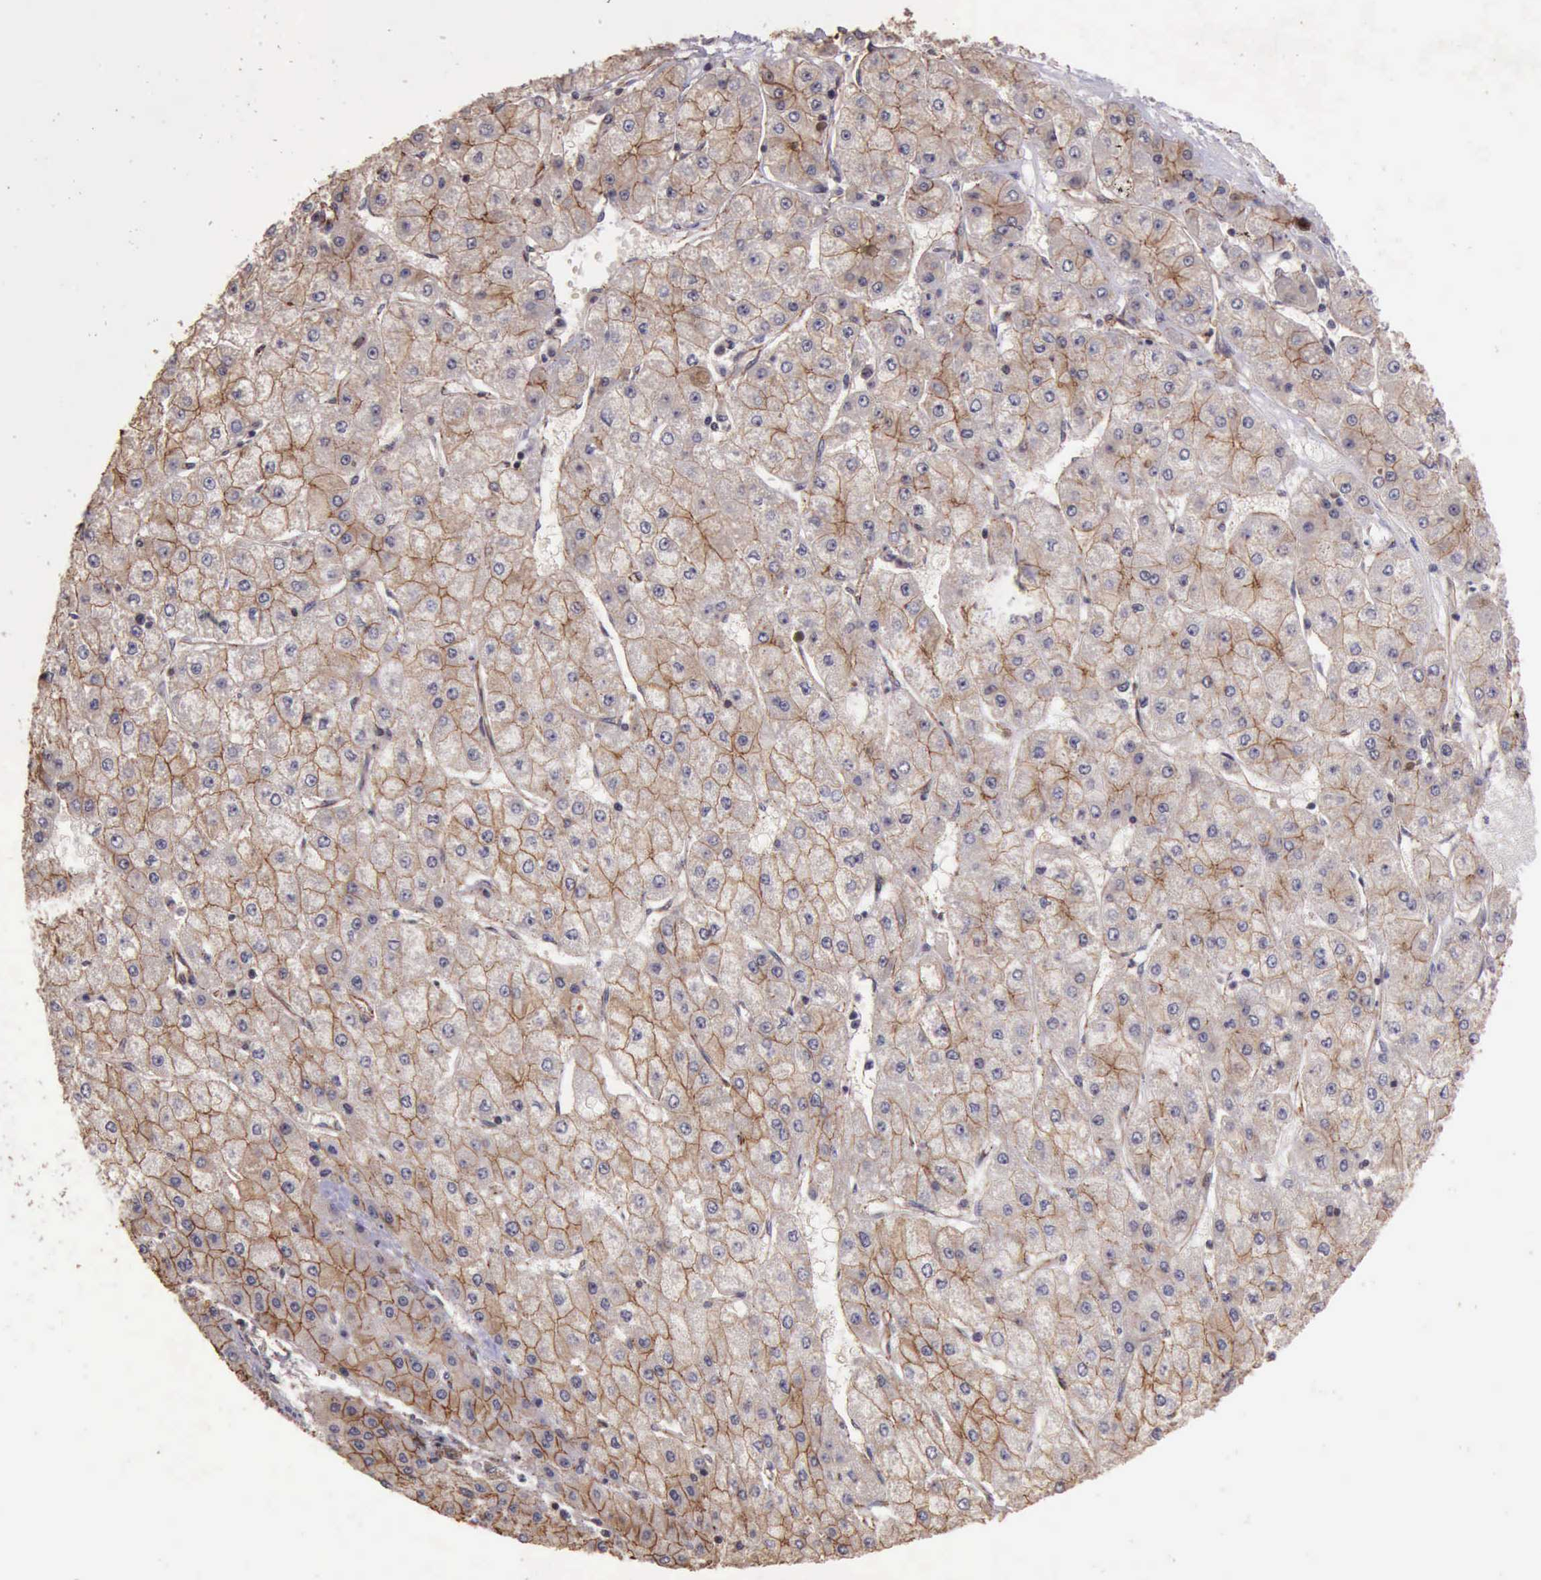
{"staining": {"intensity": "weak", "quantity": ">75%", "location": "cytoplasmic/membranous"}, "tissue": "liver cancer", "cell_type": "Tumor cells", "image_type": "cancer", "snomed": [{"axis": "morphology", "description": "Carcinoma, Hepatocellular, NOS"}, {"axis": "topography", "description": "Liver"}], "caption": "IHC histopathology image of neoplastic tissue: human hepatocellular carcinoma (liver) stained using immunohistochemistry (IHC) demonstrates low levels of weak protein expression localized specifically in the cytoplasmic/membranous of tumor cells, appearing as a cytoplasmic/membranous brown color.", "gene": "CTNNB1", "patient": {"sex": "female", "age": 52}}